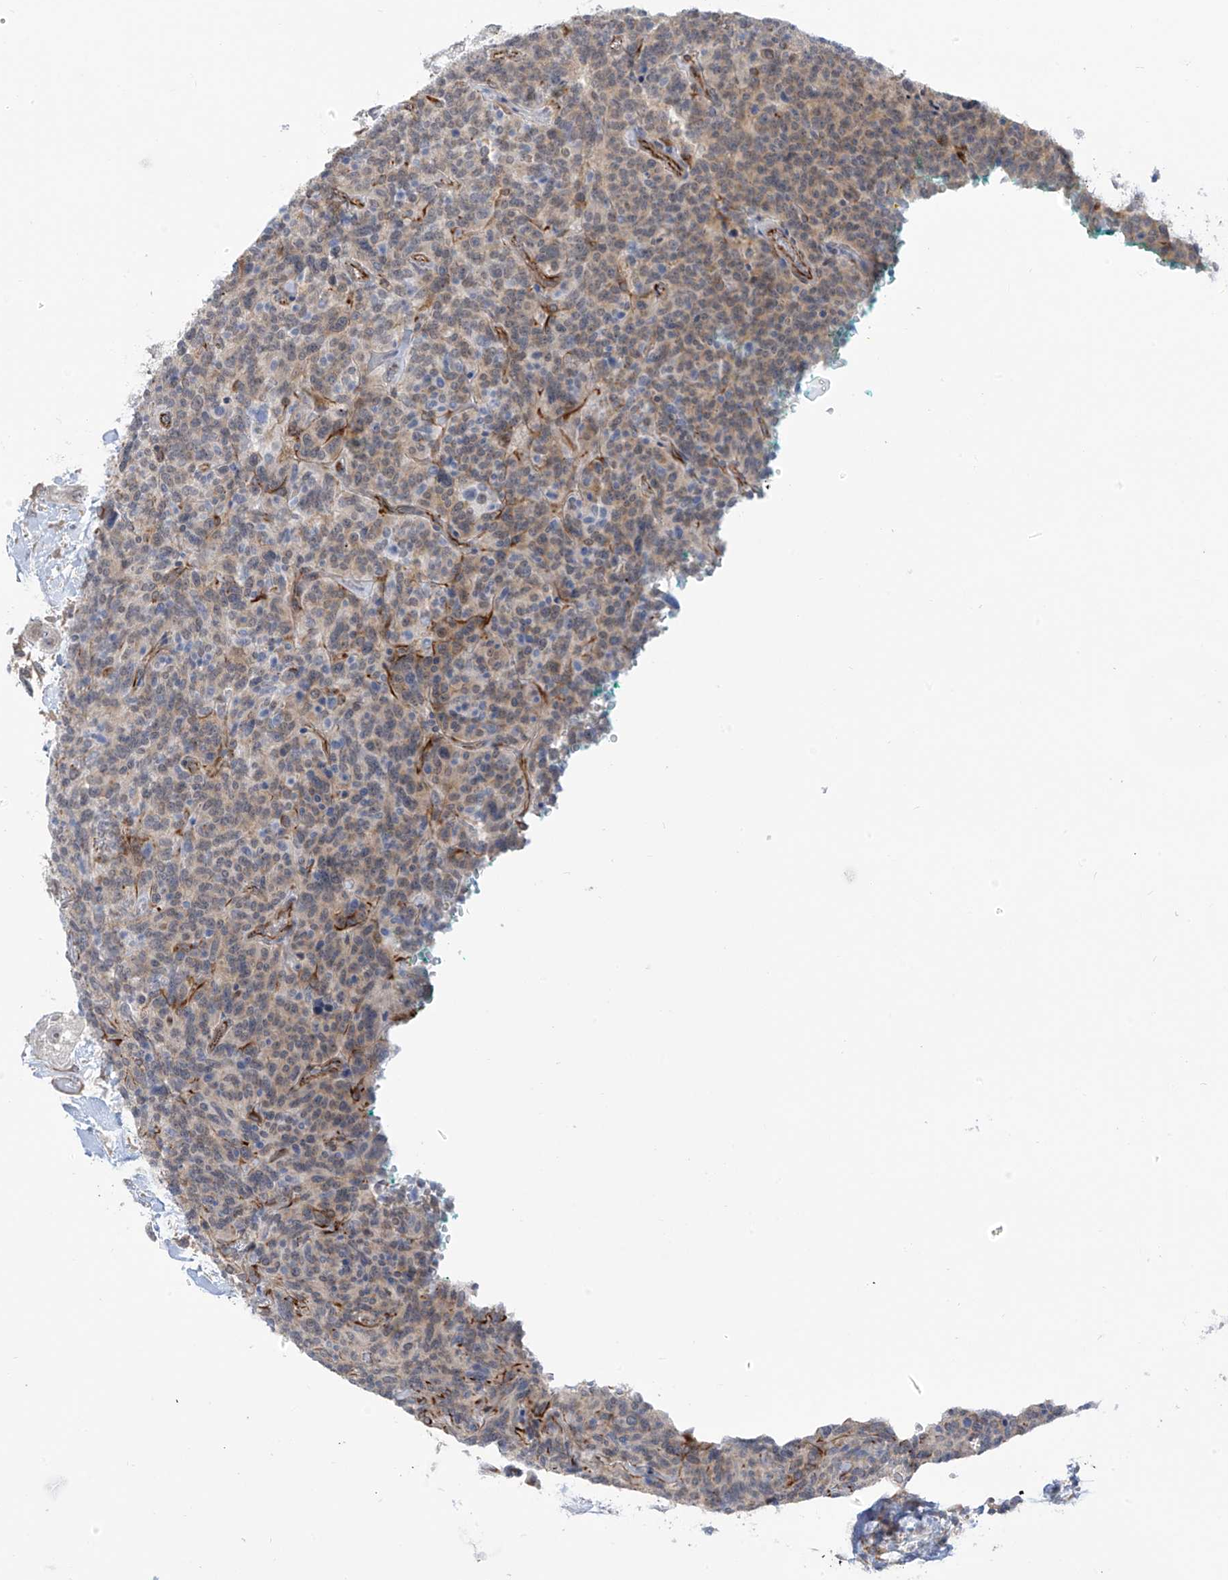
{"staining": {"intensity": "weak", "quantity": "25%-75%", "location": "cytoplasmic/membranous"}, "tissue": "carcinoid", "cell_type": "Tumor cells", "image_type": "cancer", "snomed": [{"axis": "morphology", "description": "Carcinoid, malignant, NOS"}, {"axis": "topography", "description": "Lung"}], "caption": "Immunohistochemistry micrograph of neoplastic tissue: carcinoid (malignant) stained using immunohistochemistry shows low levels of weak protein expression localized specifically in the cytoplasmic/membranous of tumor cells, appearing as a cytoplasmic/membranous brown color.", "gene": "HS6ST2", "patient": {"sex": "female", "age": 46}}